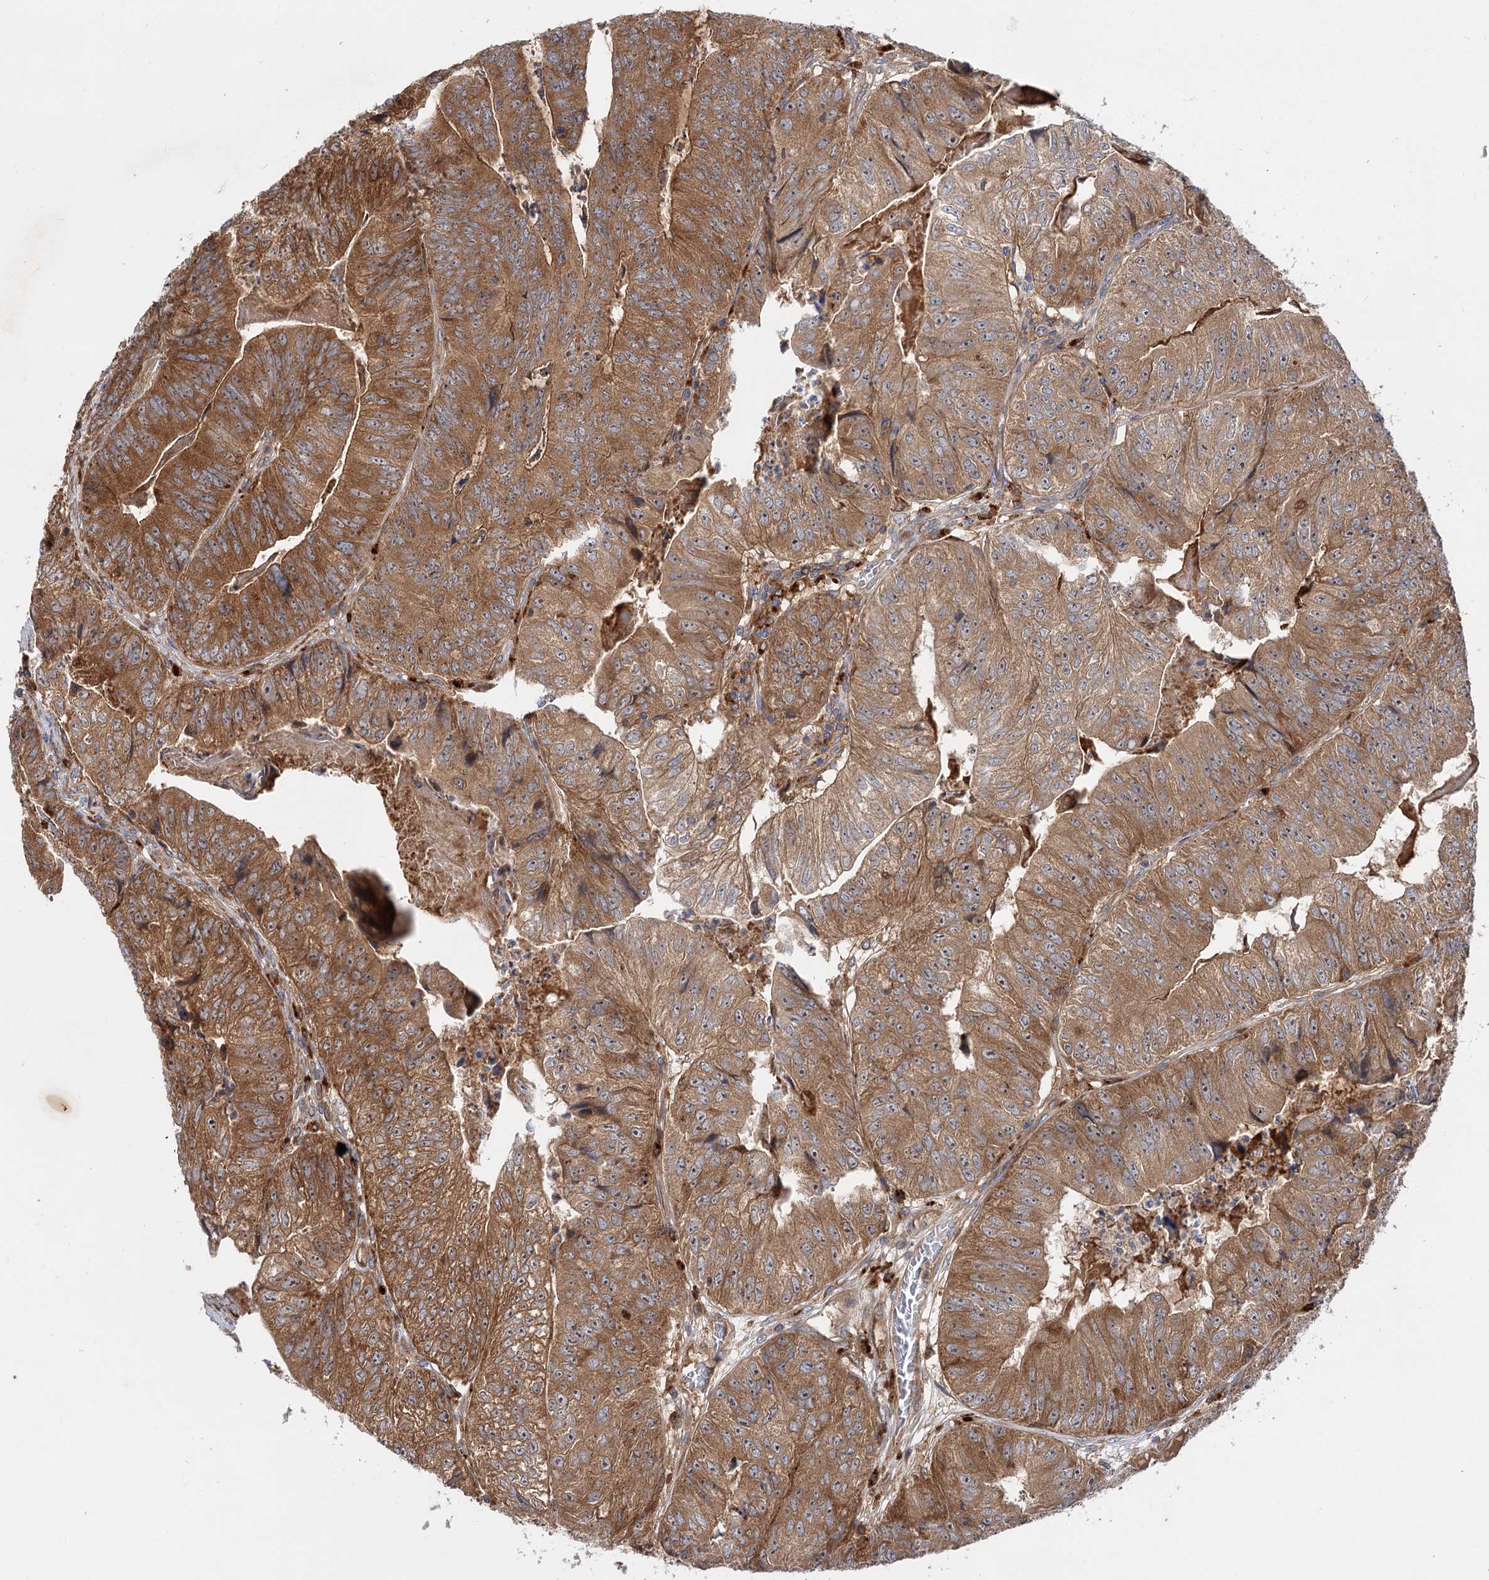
{"staining": {"intensity": "moderate", "quantity": ">75%", "location": "cytoplasmic/membranous"}, "tissue": "colorectal cancer", "cell_type": "Tumor cells", "image_type": "cancer", "snomed": [{"axis": "morphology", "description": "Adenocarcinoma, NOS"}, {"axis": "topography", "description": "Colon"}], "caption": "Tumor cells reveal medium levels of moderate cytoplasmic/membranous positivity in about >75% of cells in adenocarcinoma (colorectal). The staining is performed using DAB brown chromogen to label protein expression. The nuclei are counter-stained blue using hematoxylin.", "gene": "PATL1", "patient": {"sex": "female", "age": 67}}